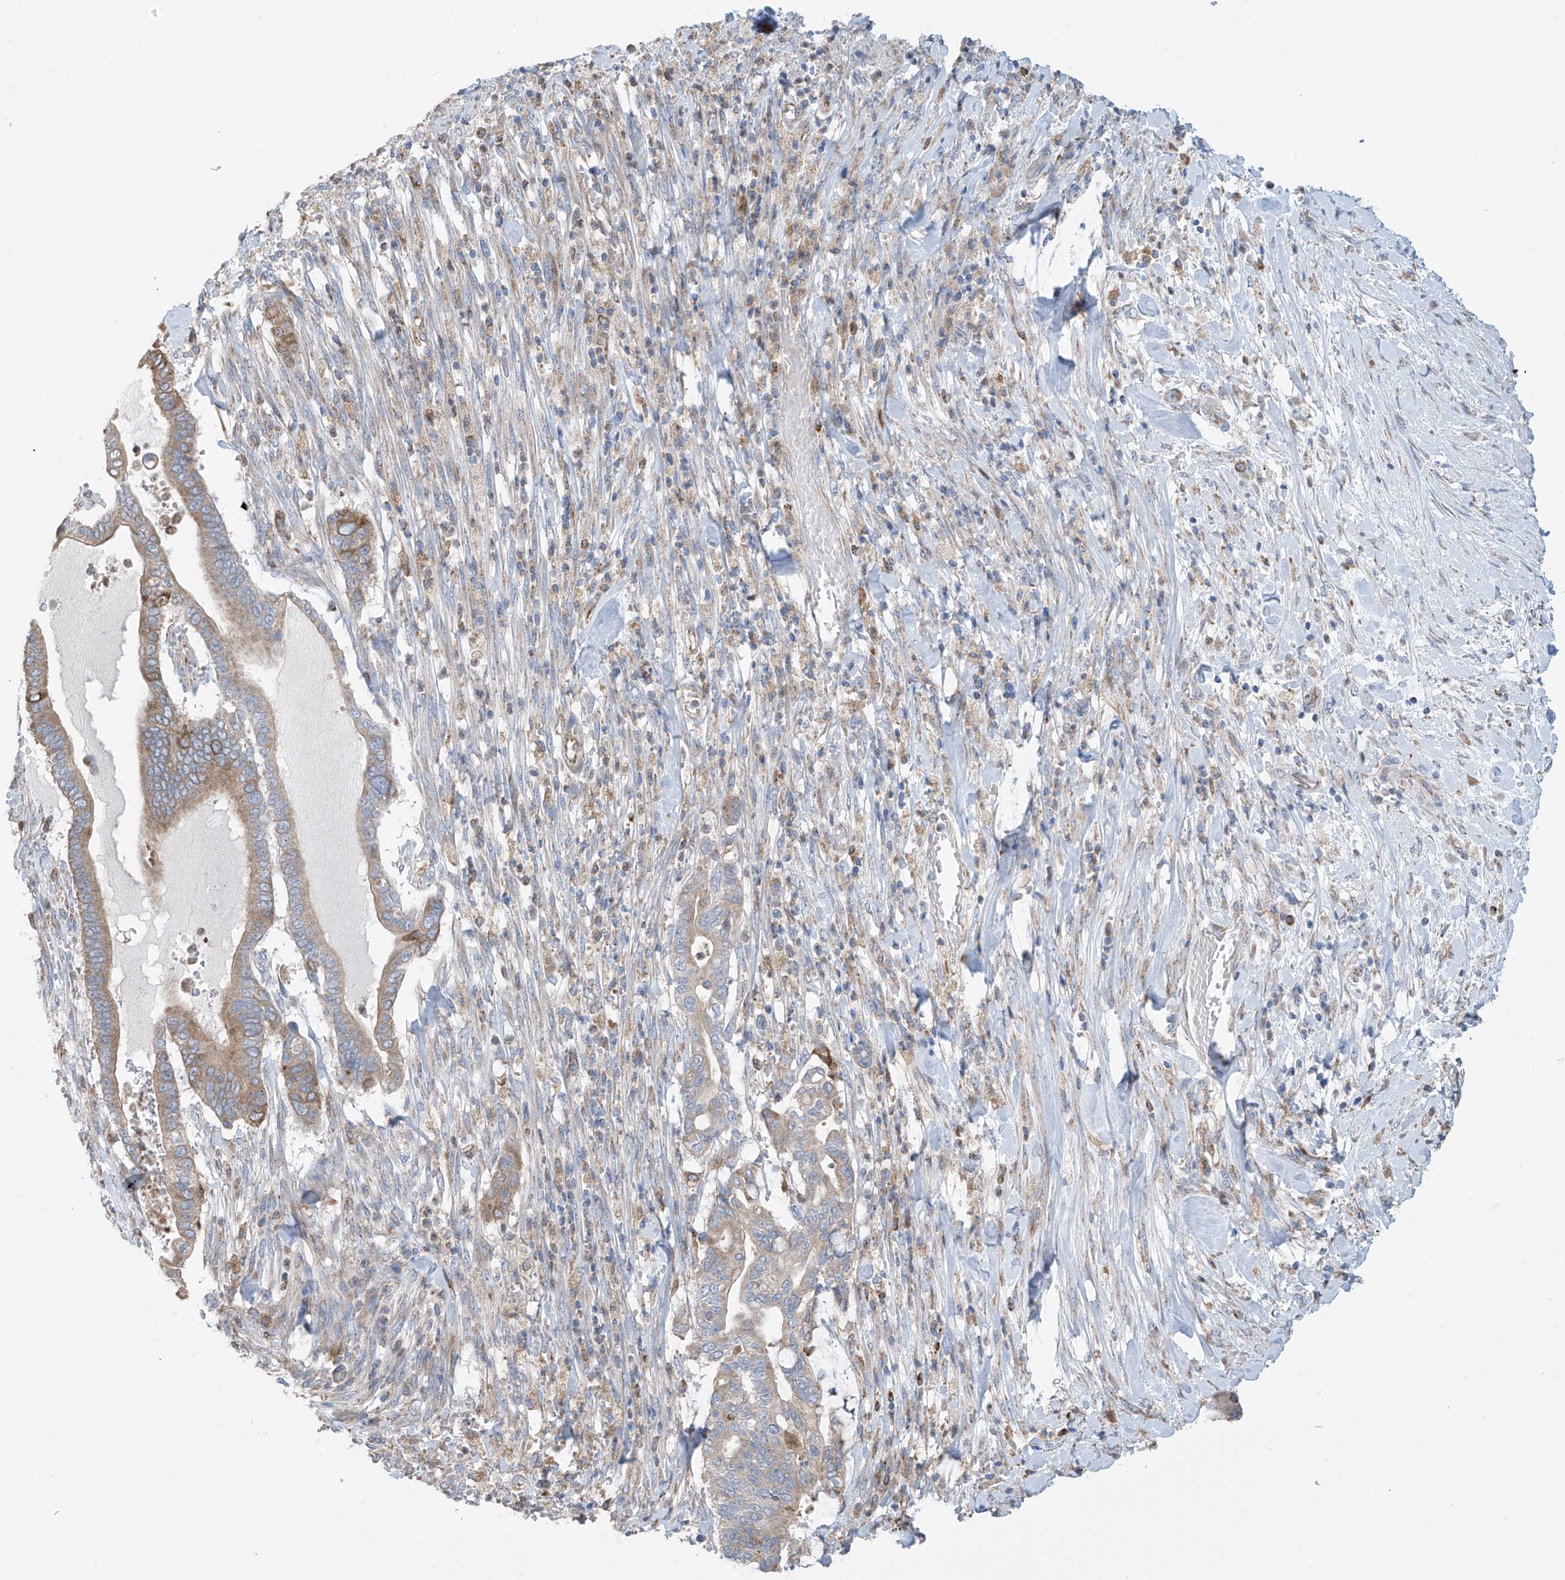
{"staining": {"intensity": "weak", "quantity": ">75%", "location": "cytoplasmic/membranous"}, "tissue": "pancreatic cancer", "cell_type": "Tumor cells", "image_type": "cancer", "snomed": [{"axis": "morphology", "description": "Adenocarcinoma, NOS"}, {"axis": "topography", "description": "Pancreas"}], "caption": "Immunohistochemical staining of adenocarcinoma (pancreatic) exhibits low levels of weak cytoplasmic/membranous protein positivity in approximately >75% of tumor cells.", "gene": "EIF5B", "patient": {"sex": "male", "age": 68}}